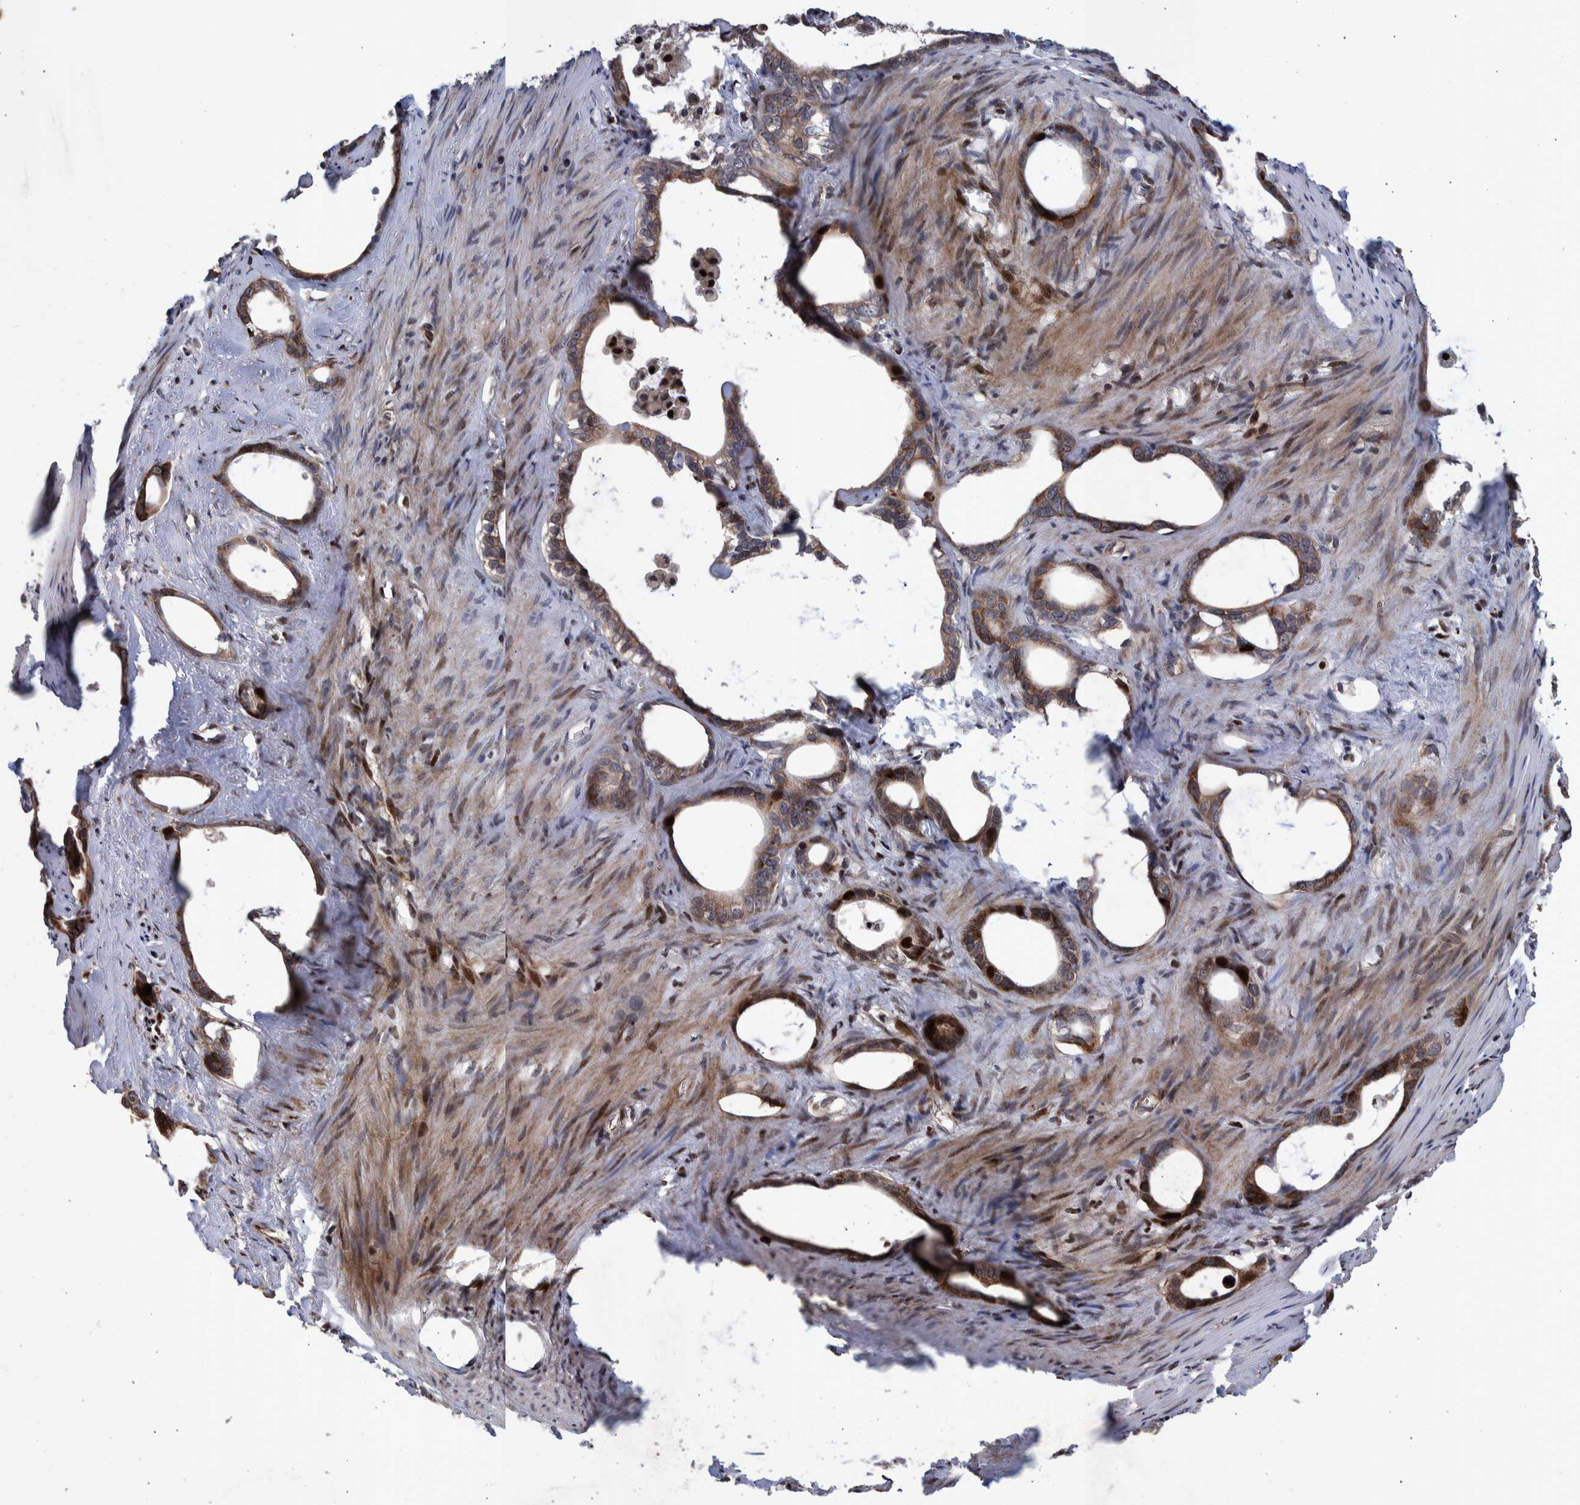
{"staining": {"intensity": "moderate", "quantity": ">75%", "location": "cytoplasmic/membranous,nuclear"}, "tissue": "stomach cancer", "cell_type": "Tumor cells", "image_type": "cancer", "snomed": [{"axis": "morphology", "description": "Adenocarcinoma, NOS"}, {"axis": "topography", "description": "Stomach"}], "caption": "The image shows immunohistochemical staining of stomach adenocarcinoma. There is moderate cytoplasmic/membranous and nuclear positivity is present in about >75% of tumor cells.", "gene": "SHISA6", "patient": {"sex": "female", "age": 75}}